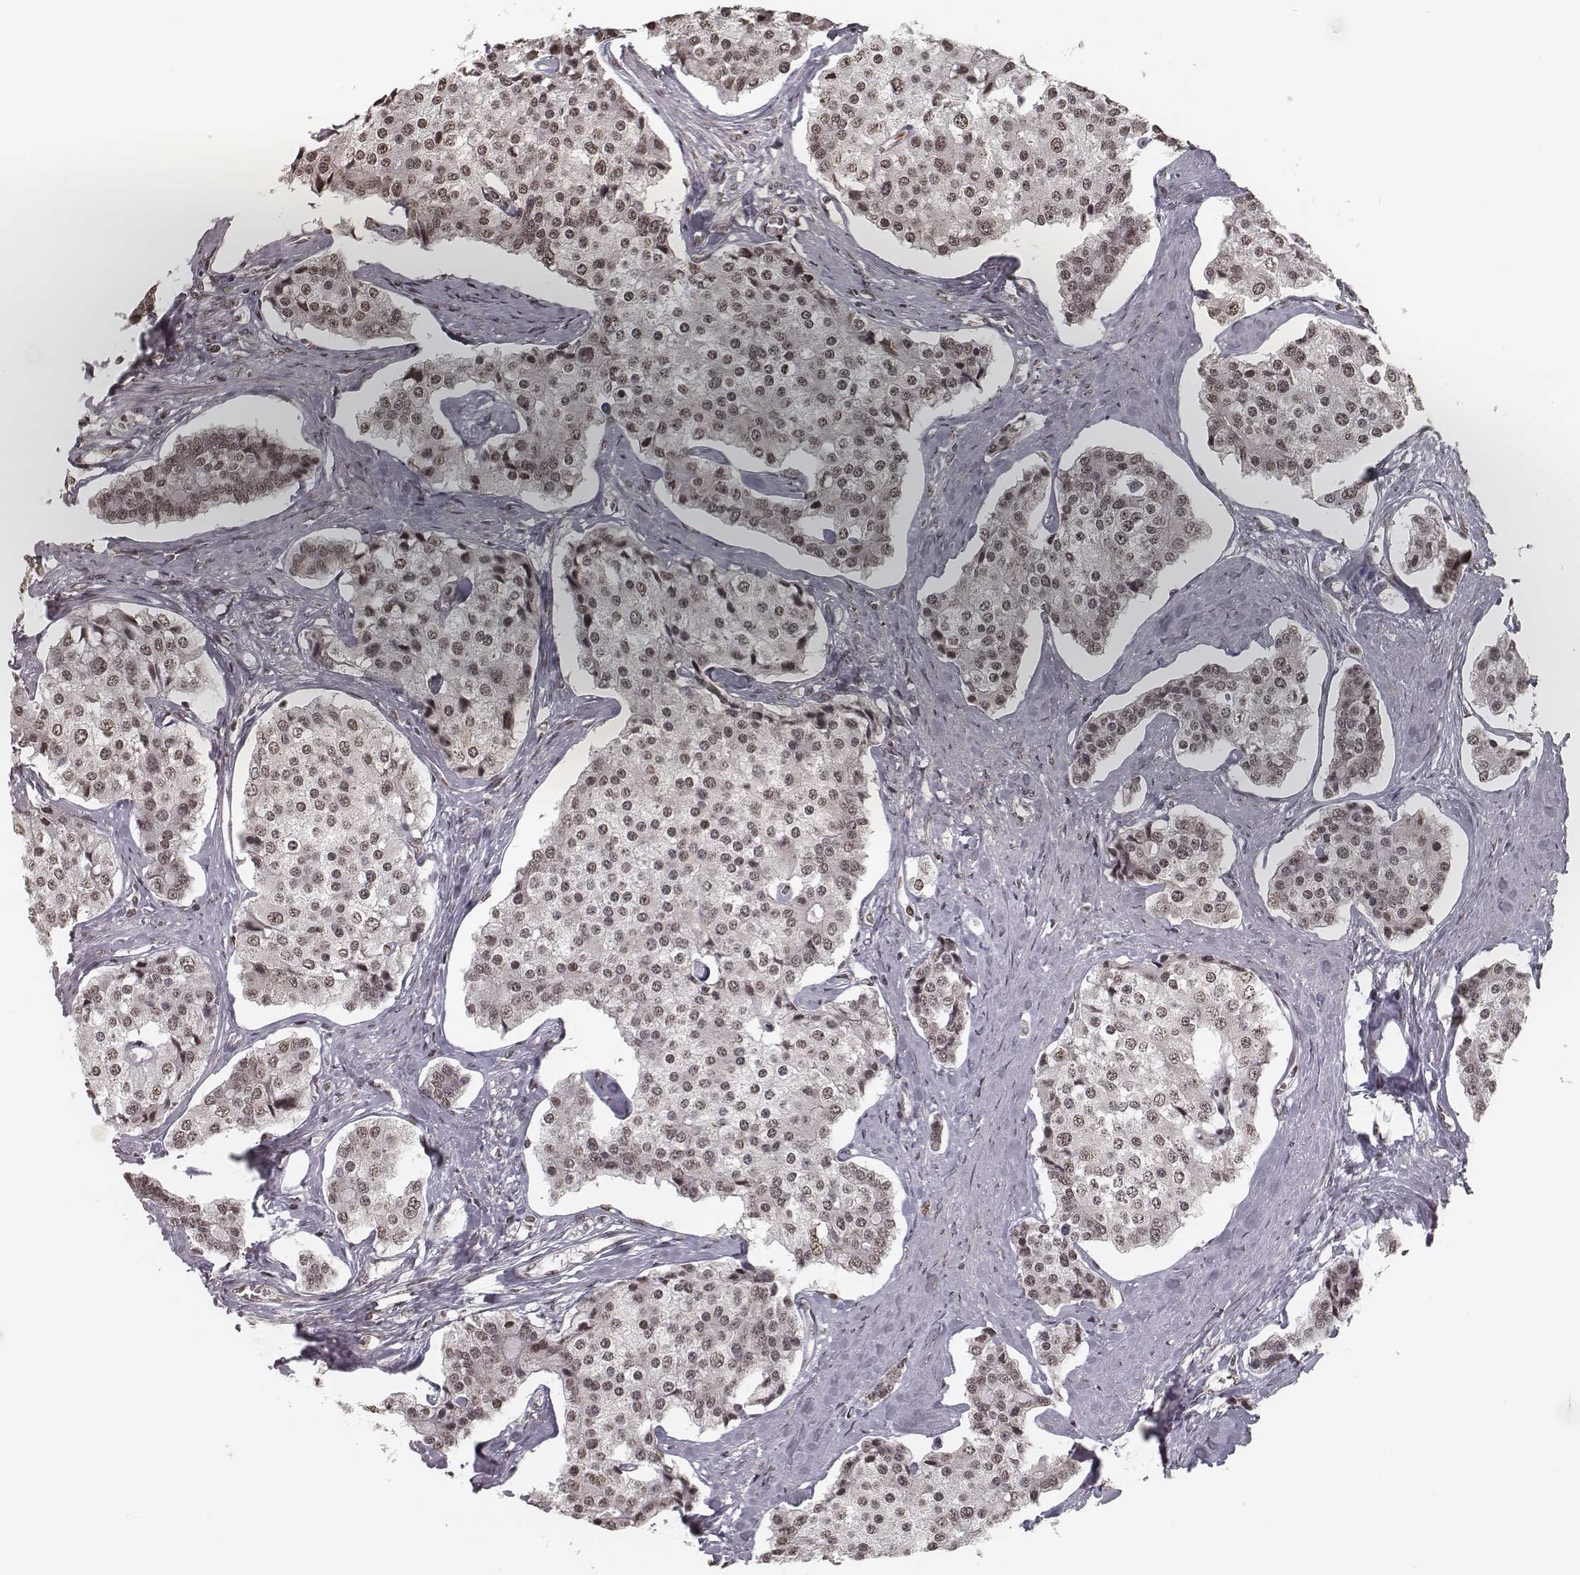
{"staining": {"intensity": "moderate", "quantity": "<25%", "location": "nuclear"}, "tissue": "carcinoid", "cell_type": "Tumor cells", "image_type": "cancer", "snomed": [{"axis": "morphology", "description": "Carcinoid, malignant, NOS"}, {"axis": "topography", "description": "Small intestine"}], "caption": "IHC of human malignant carcinoid shows low levels of moderate nuclear expression in about <25% of tumor cells.", "gene": "HMGA2", "patient": {"sex": "female", "age": 65}}